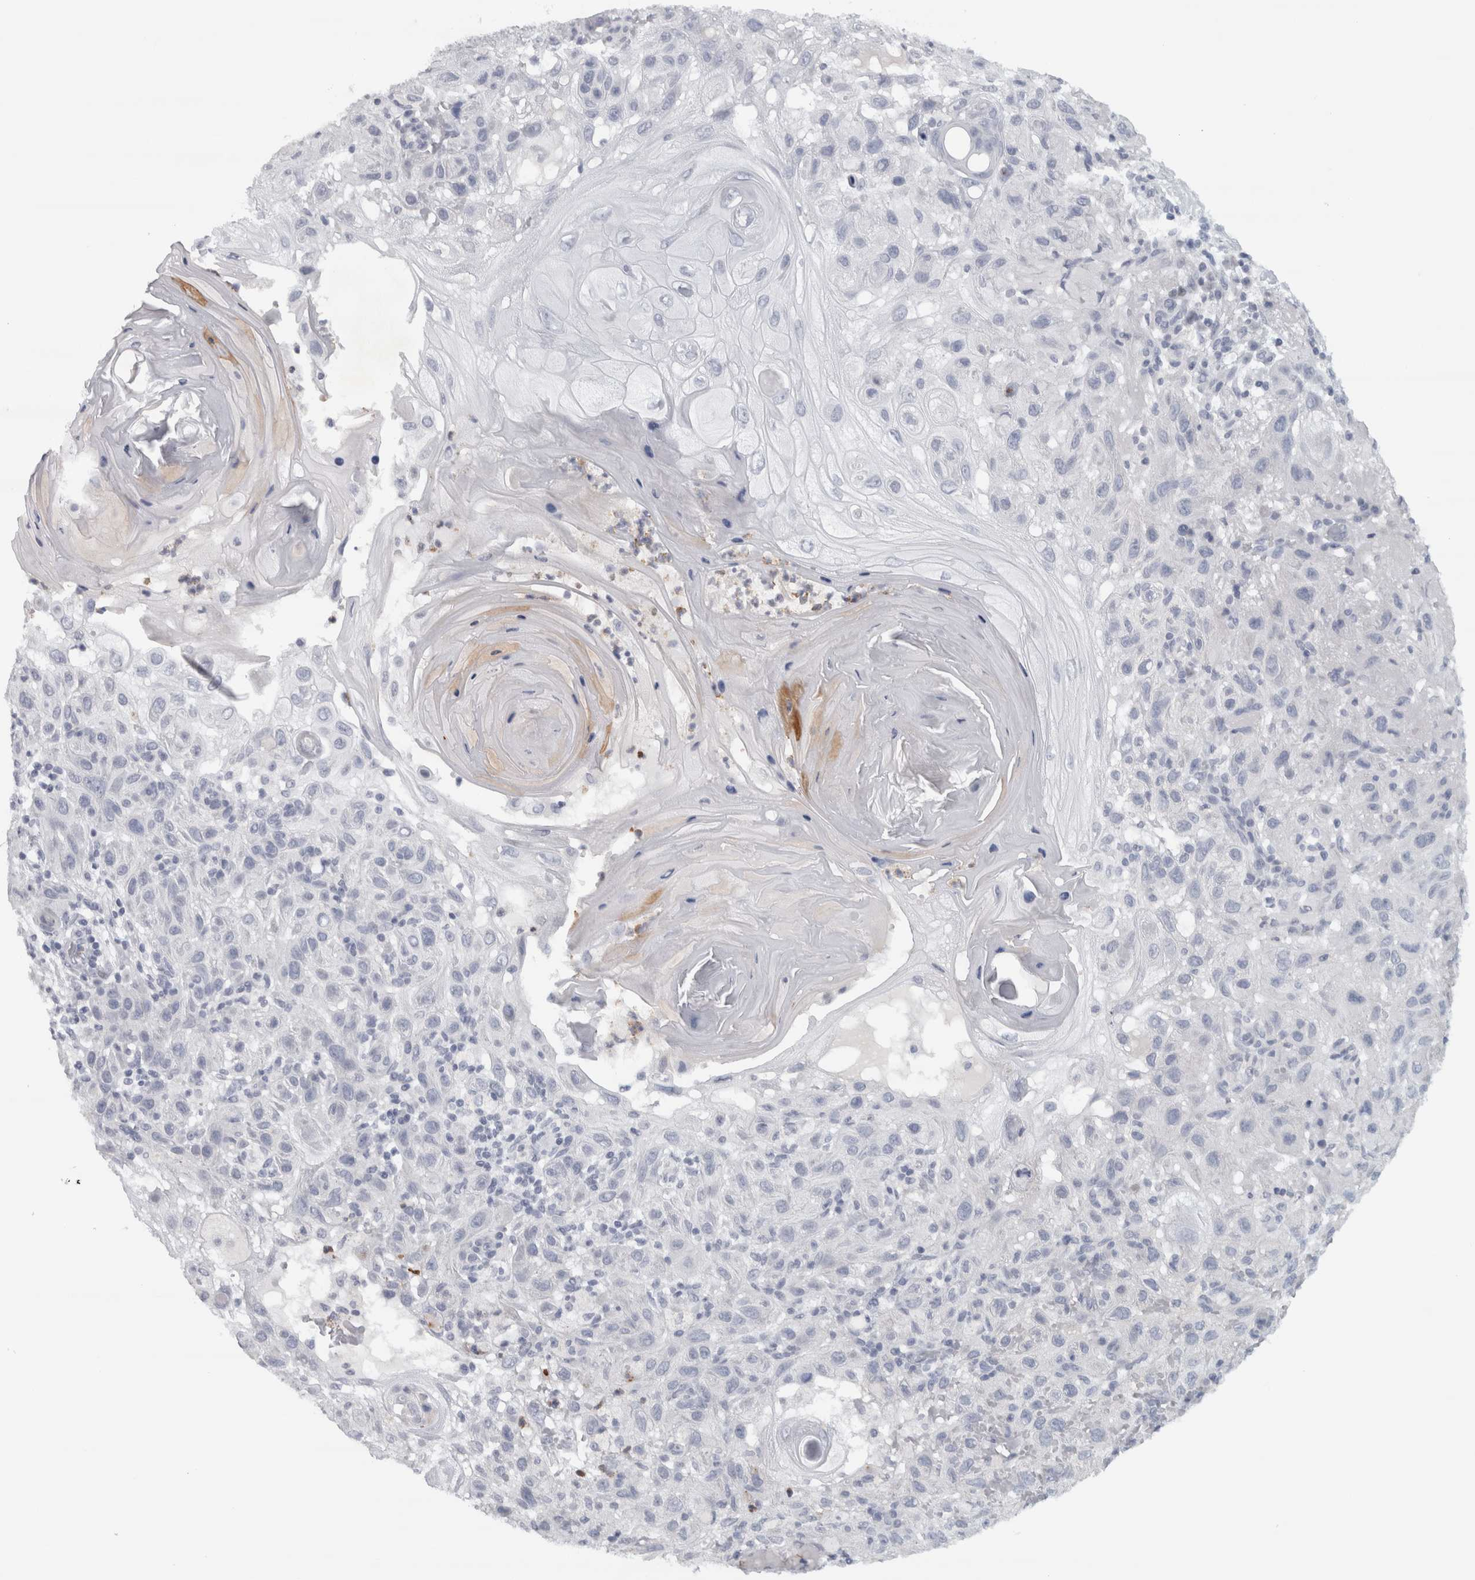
{"staining": {"intensity": "negative", "quantity": "none", "location": "none"}, "tissue": "skin cancer", "cell_type": "Tumor cells", "image_type": "cancer", "snomed": [{"axis": "morphology", "description": "Normal tissue, NOS"}, {"axis": "morphology", "description": "Squamous cell carcinoma, NOS"}, {"axis": "topography", "description": "Skin"}], "caption": "Immunohistochemistry histopathology image of human skin squamous cell carcinoma stained for a protein (brown), which shows no positivity in tumor cells.", "gene": "PTPRN2", "patient": {"sex": "female", "age": 96}}